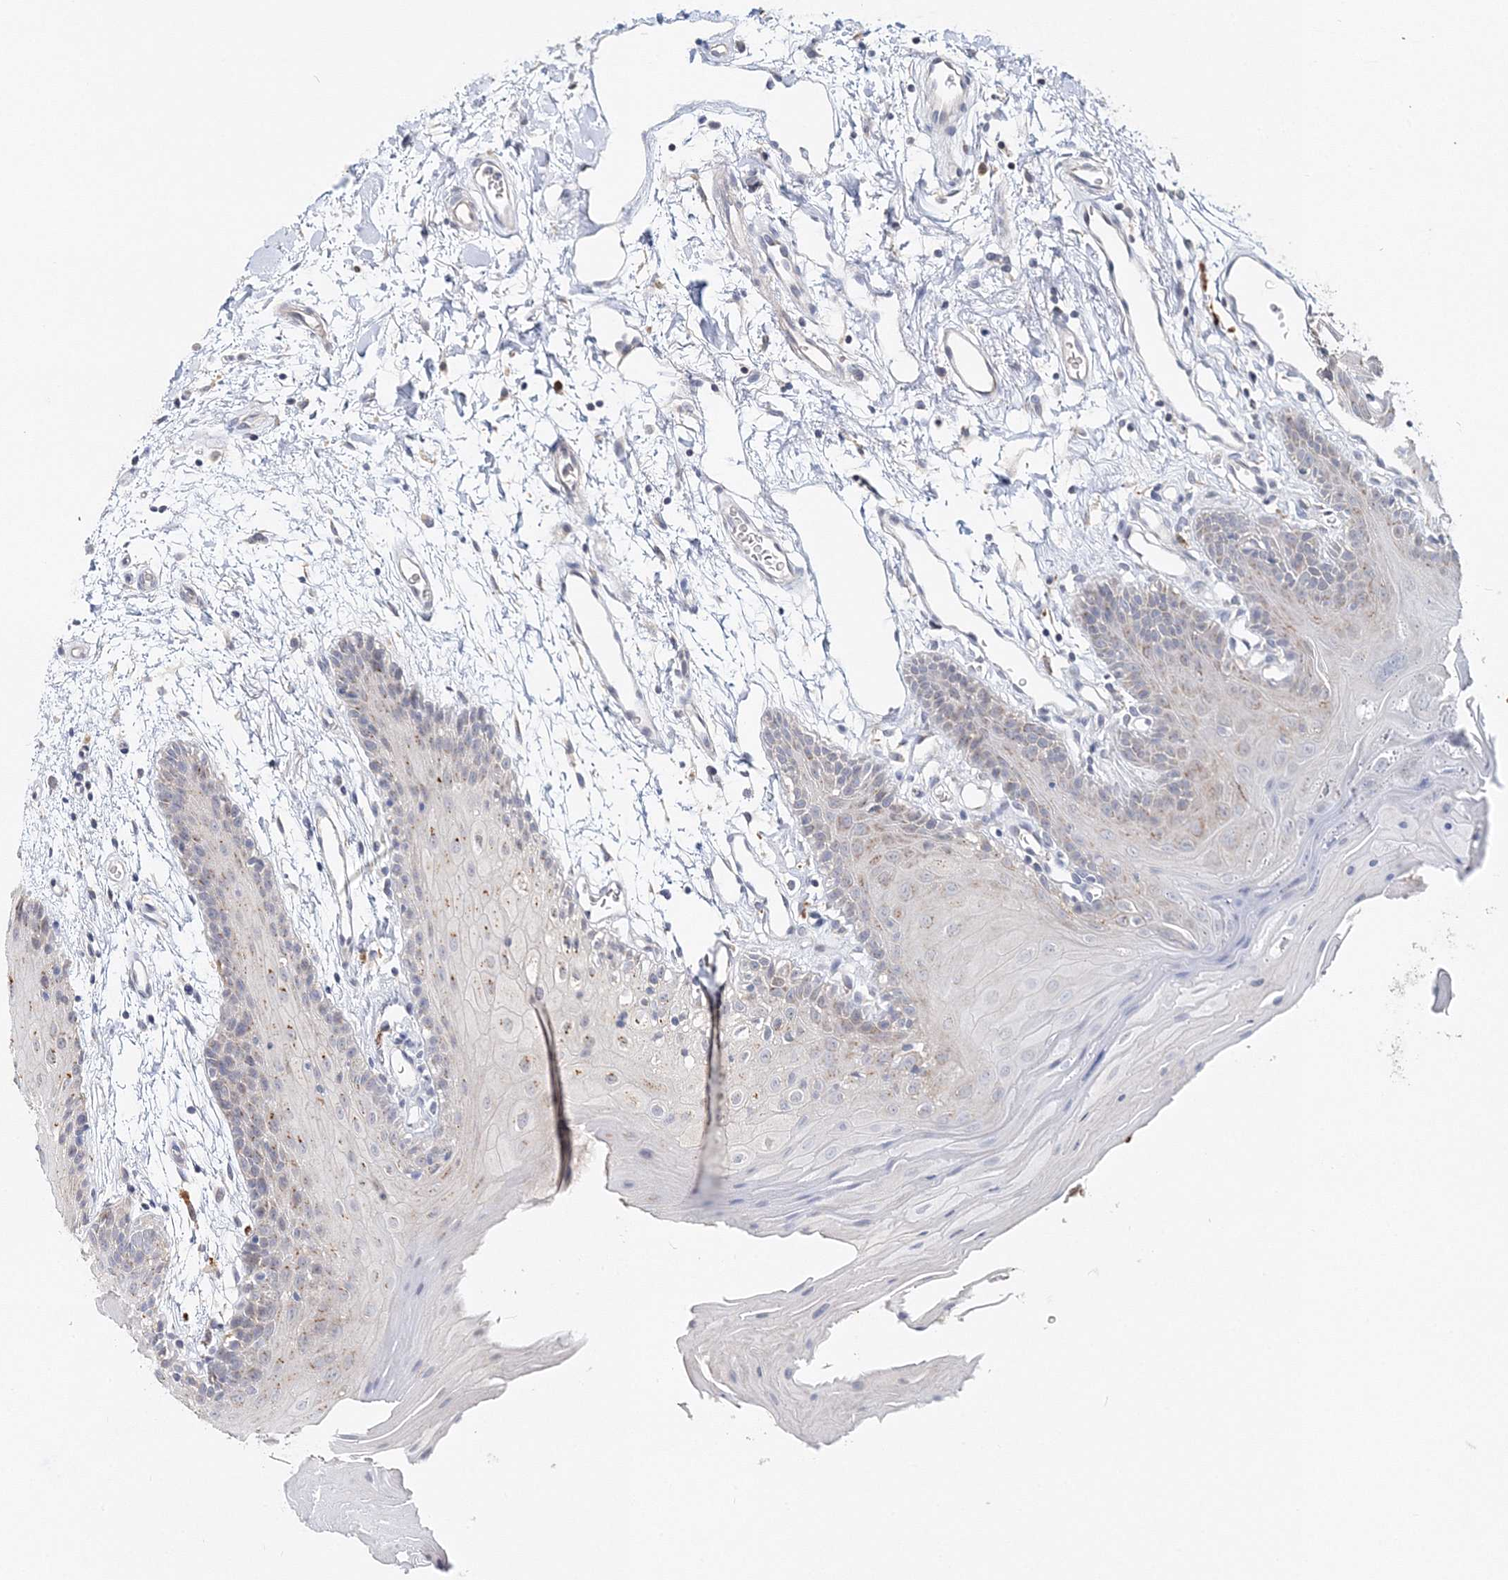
{"staining": {"intensity": "weak", "quantity": "25%-75%", "location": "cytoplasmic/membranous"}, "tissue": "oral mucosa", "cell_type": "Squamous epithelial cells", "image_type": "normal", "snomed": [{"axis": "morphology", "description": "Normal tissue, NOS"}, {"axis": "topography", "description": "Skeletal muscle"}, {"axis": "topography", "description": "Oral tissue"}, {"axis": "topography", "description": "Salivary gland"}, {"axis": "topography", "description": "Peripheral nerve tissue"}], "caption": "This micrograph displays normal oral mucosa stained with immunohistochemistry to label a protein in brown. The cytoplasmic/membranous of squamous epithelial cells show weak positivity for the protein. Nuclei are counter-stained blue.", "gene": "GJB5", "patient": {"sex": "male", "age": 54}}